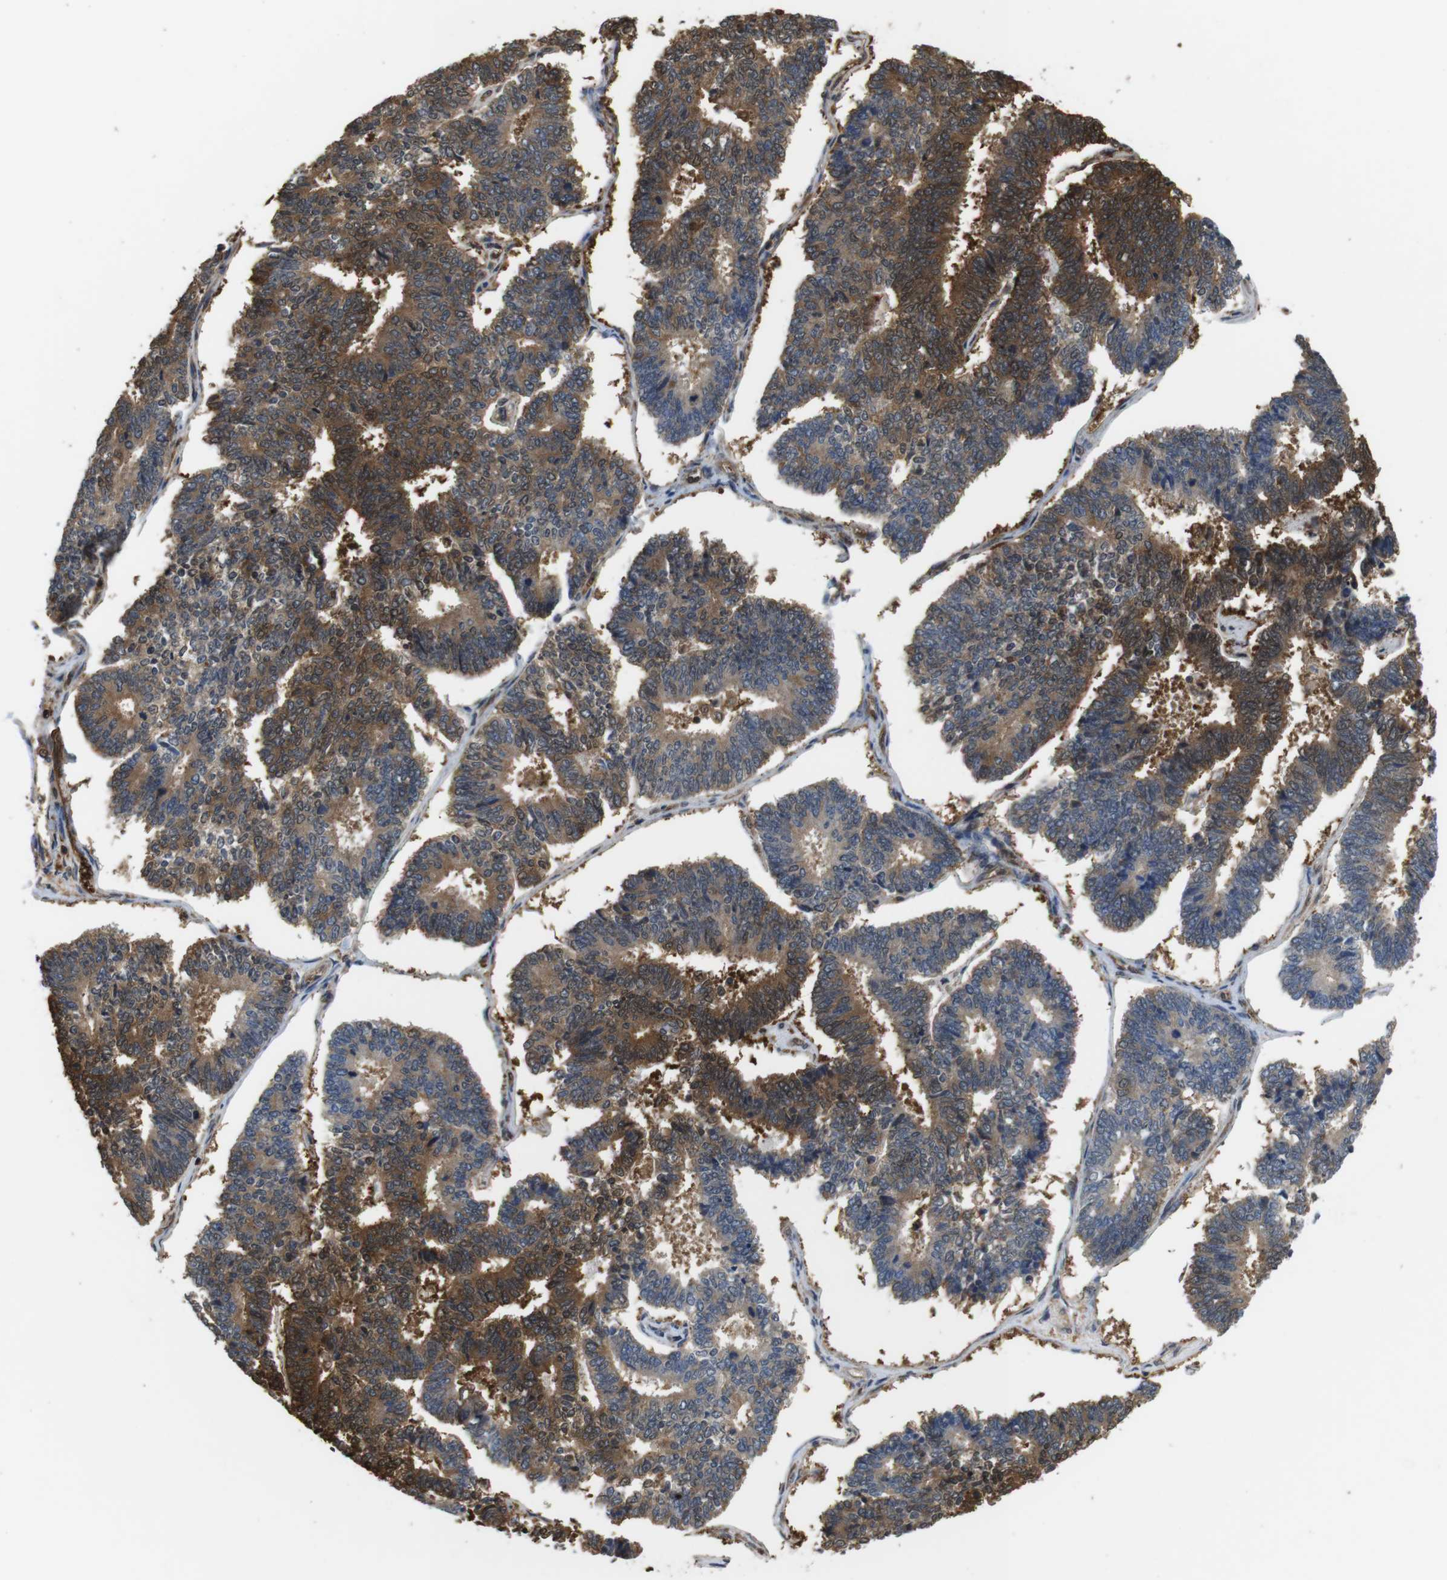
{"staining": {"intensity": "moderate", "quantity": ">75%", "location": "cytoplasmic/membranous,nuclear"}, "tissue": "endometrial cancer", "cell_type": "Tumor cells", "image_type": "cancer", "snomed": [{"axis": "morphology", "description": "Adenocarcinoma, NOS"}, {"axis": "topography", "description": "Endometrium"}], "caption": "Adenocarcinoma (endometrial) was stained to show a protein in brown. There is medium levels of moderate cytoplasmic/membranous and nuclear positivity in approximately >75% of tumor cells.", "gene": "LDHA", "patient": {"sex": "female", "age": 70}}